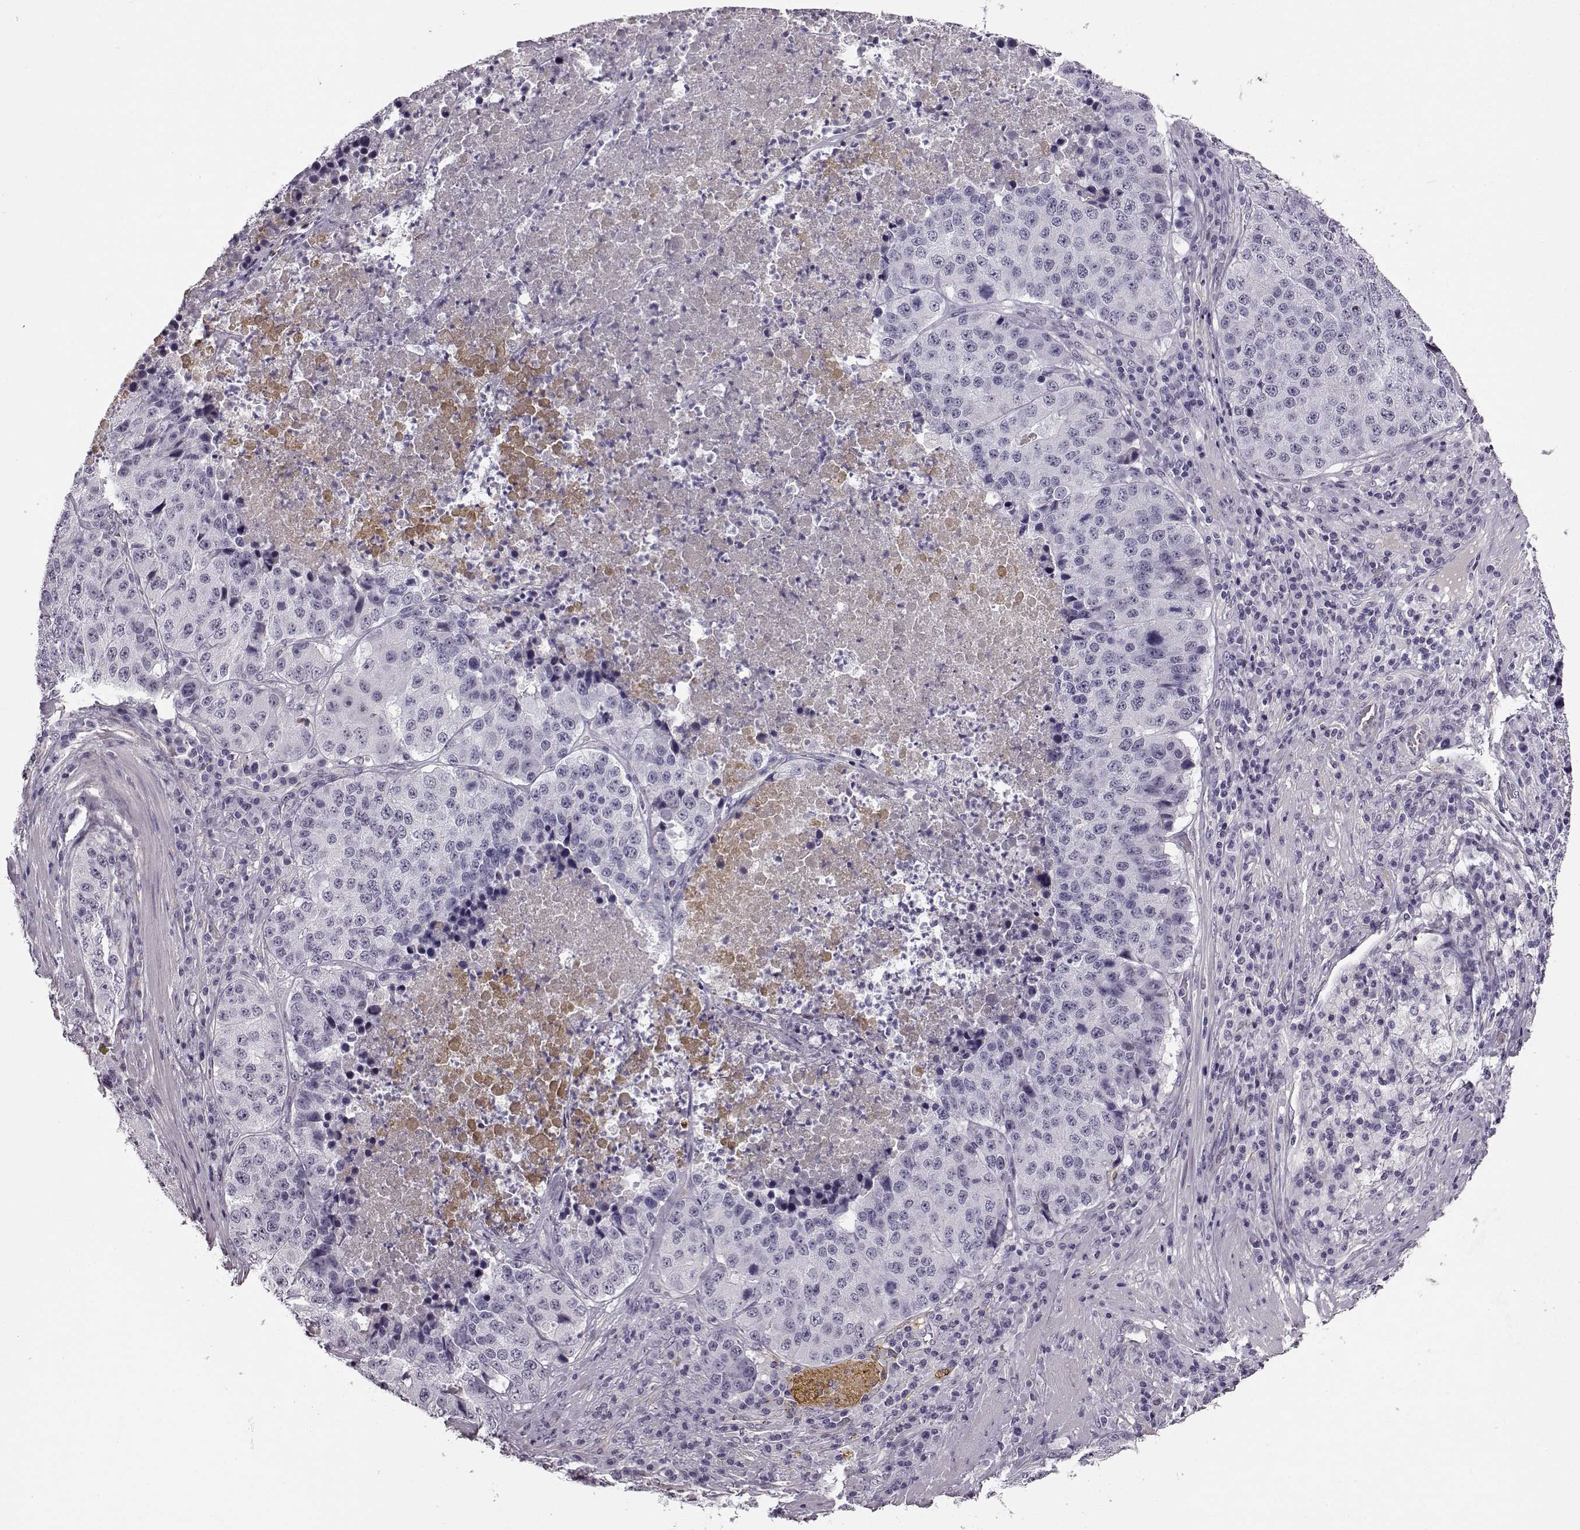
{"staining": {"intensity": "negative", "quantity": "none", "location": "none"}, "tissue": "stomach cancer", "cell_type": "Tumor cells", "image_type": "cancer", "snomed": [{"axis": "morphology", "description": "Adenocarcinoma, NOS"}, {"axis": "topography", "description": "Stomach"}], "caption": "Histopathology image shows no significant protein expression in tumor cells of stomach adenocarcinoma. (DAB IHC visualized using brightfield microscopy, high magnification).", "gene": "TRIM69", "patient": {"sex": "male", "age": 71}}